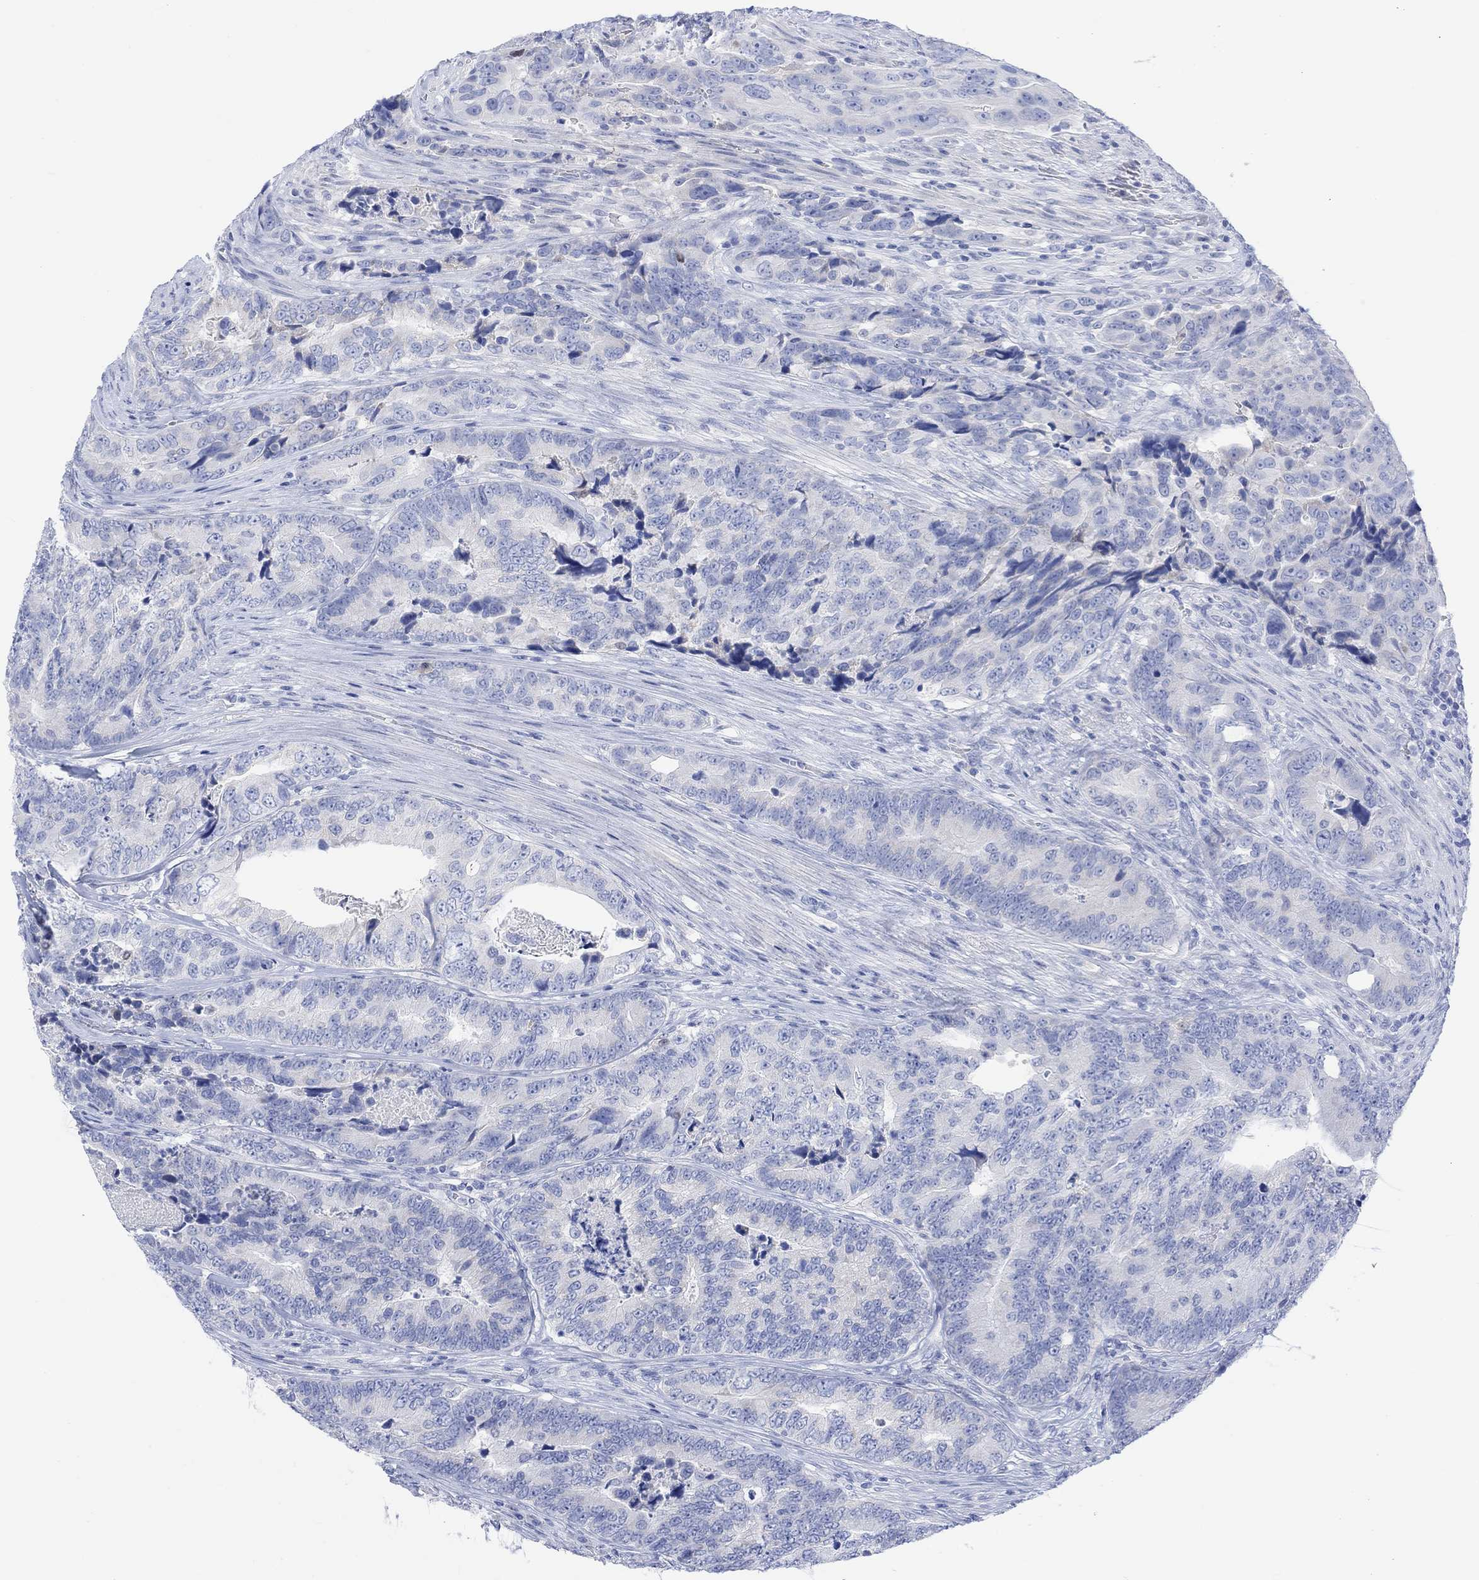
{"staining": {"intensity": "negative", "quantity": "none", "location": "none"}, "tissue": "colorectal cancer", "cell_type": "Tumor cells", "image_type": "cancer", "snomed": [{"axis": "morphology", "description": "Adenocarcinoma, NOS"}, {"axis": "topography", "description": "Colon"}], "caption": "The immunohistochemistry (IHC) micrograph has no significant positivity in tumor cells of colorectal cancer (adenocarcinoma) tissue. (Stains: DAB (3,3'-diaminobenzidine) immunohistochemistry (IHC) with hematoxylin counter stain, Microscopy: brightfield microscopy at high magnification).", "gene": "CALCA", "patient": {"sex": "female", "age": 72}}